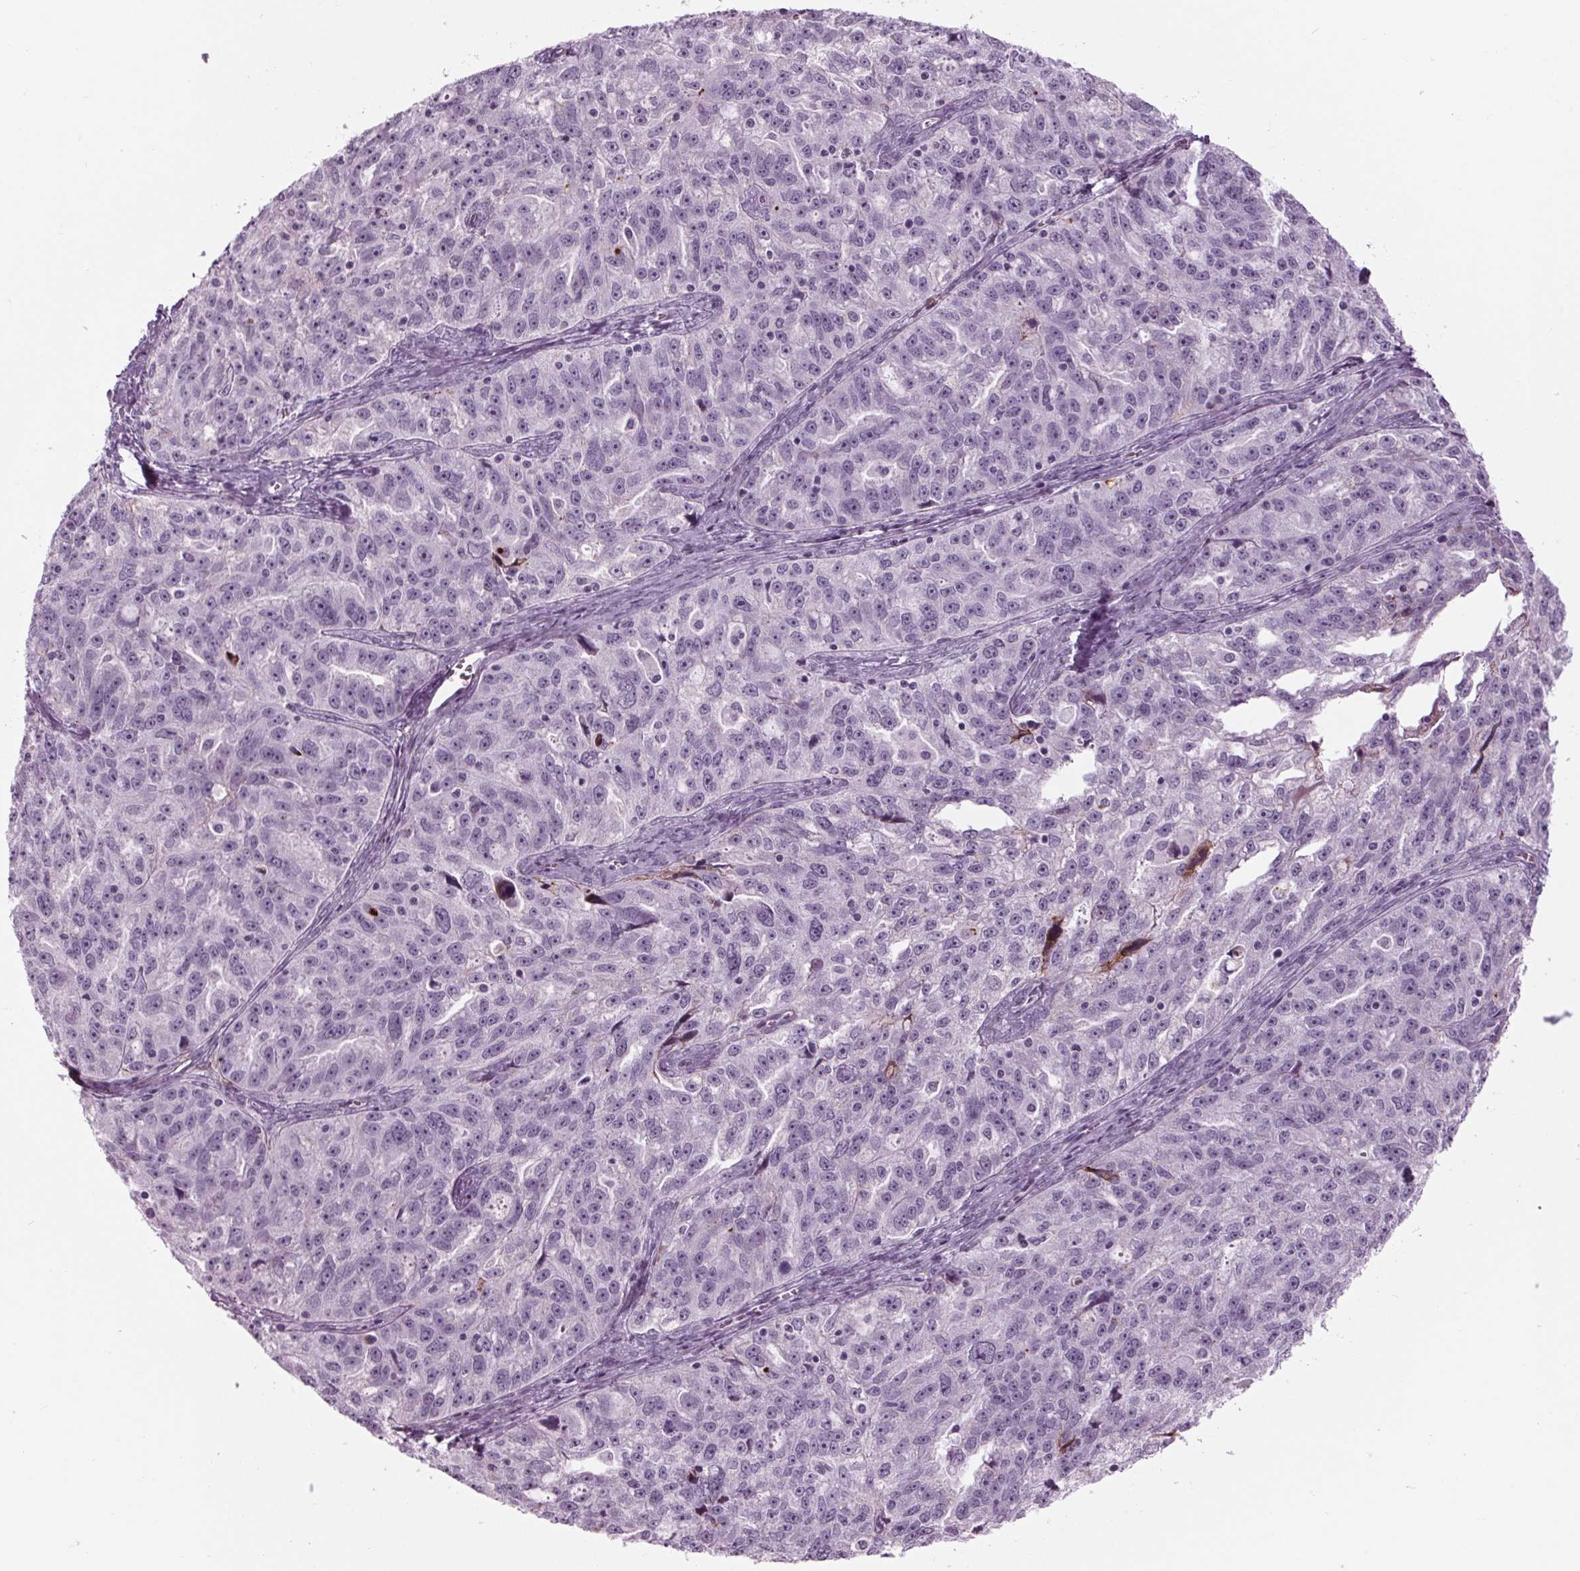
{"staining": {"intensity": "negative", "quantity": "none", "location": "none"}, "tissue": "ovarian cancer", "cell_type": "Tumor cells", "image_type": "cancer", "snomed": [{"axis": "morphology", "description": "Cystadenocarcinoma, serous, NOS"}, {"axis": "topography", "description": "Ovary"}], "caption": "Ovarian cancer (serous cystadenocarcinoma) was stained to show a protein in brown. There is no significant expression in tumor cells. (Brightfield microscopy of DAB immunohistochemistry at high magnification).", "gene": "CYP3A43", "patient": {"sex": "female", "age": 51}}